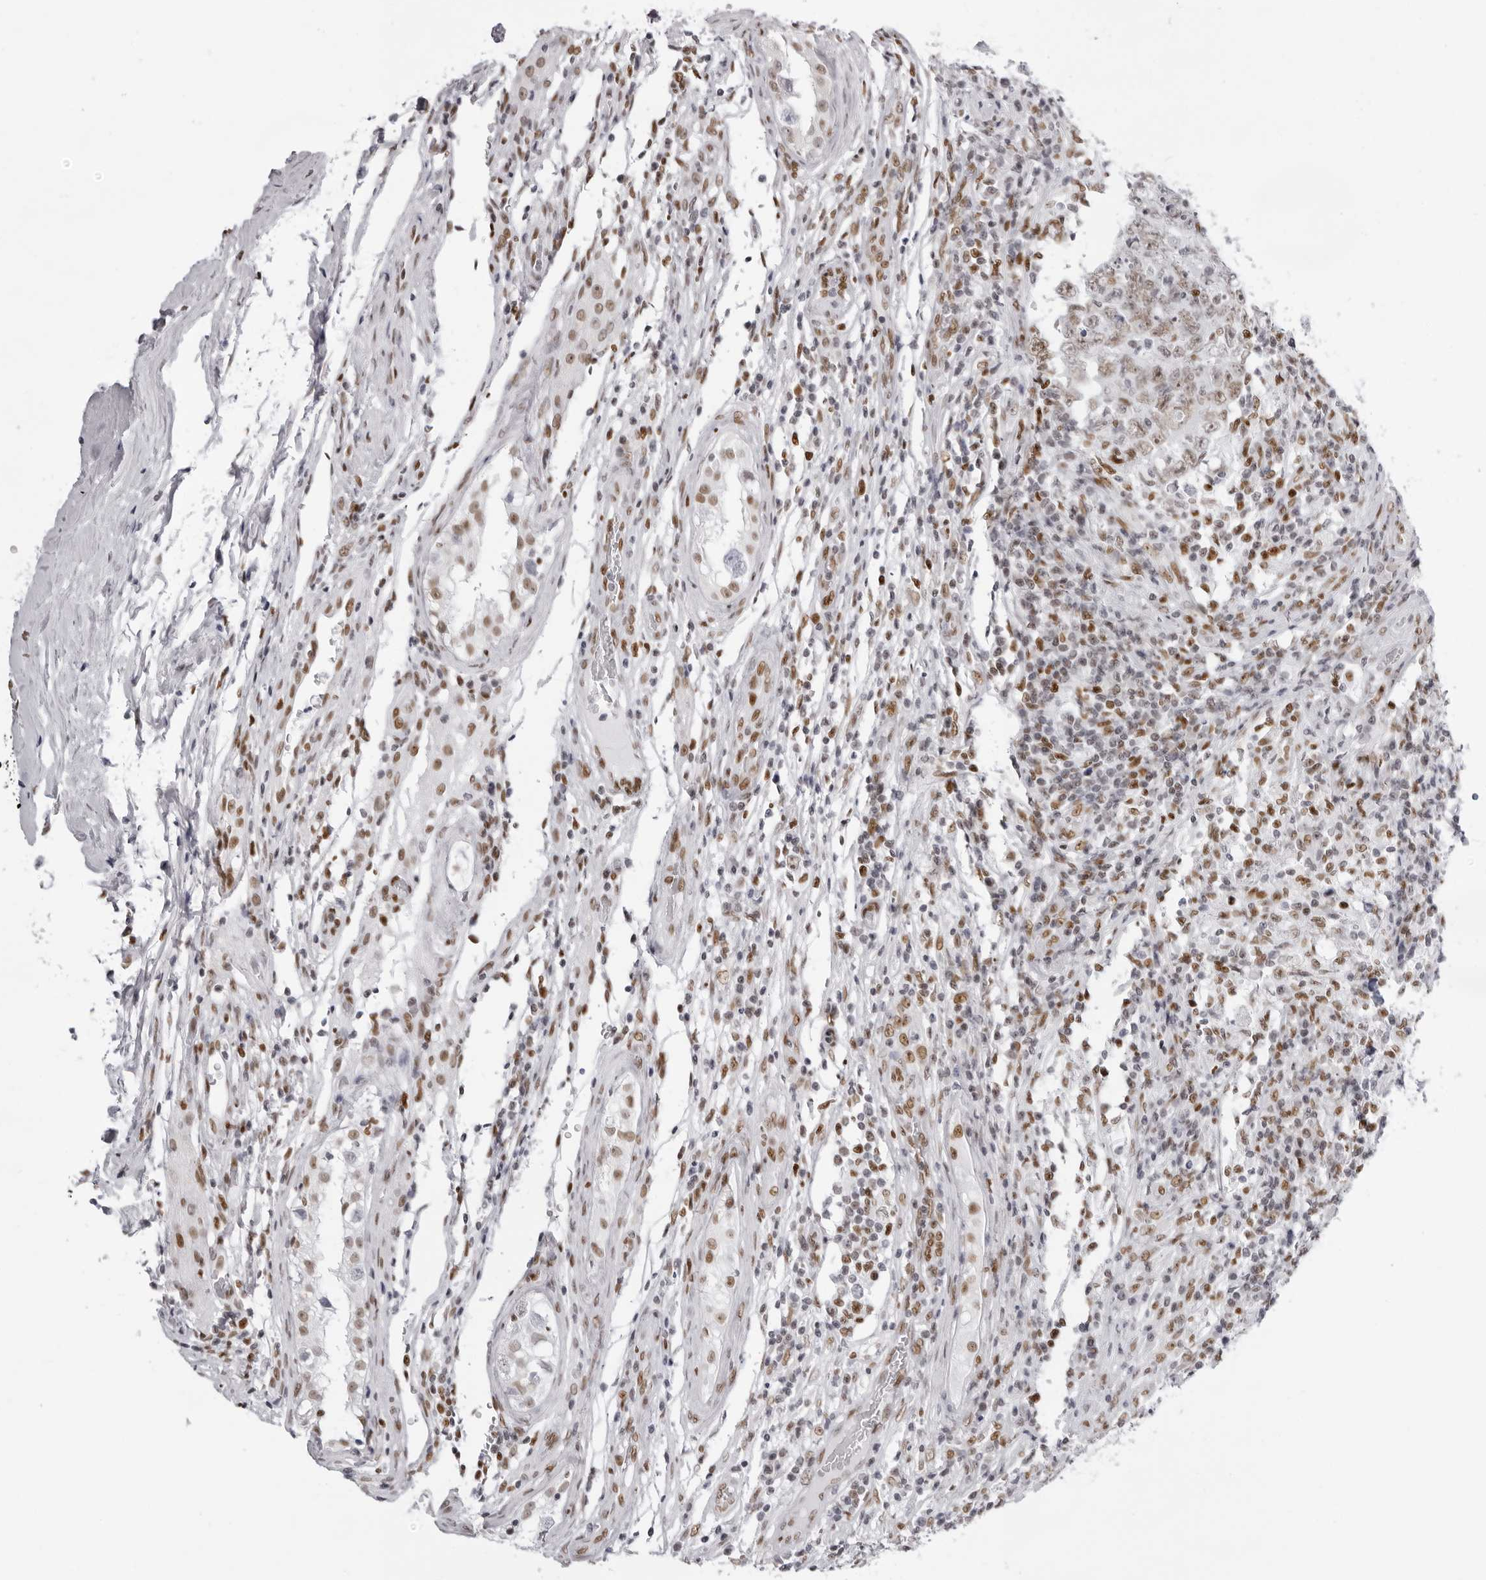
{"staining": {"intensity": "weak", "quantity": ">75%", "location": "nuclear"}, "tissue": "testis cancer", "cell_type": "Tumor cells", "image_type": "cancer", "snomed": [{"axis": "morphology", "description": "Carcinoma, Embryonal, NOS"}, {"axis": "topography", "description": "Testis"}], "caption": "Weak nuclear protein positivity is appreciated in approximately >75% of tumor cells in testis cancer (embryonal carcinoma).", "gene": "IRF2BP2", "patient": {"sex": "male", "age": 26}}